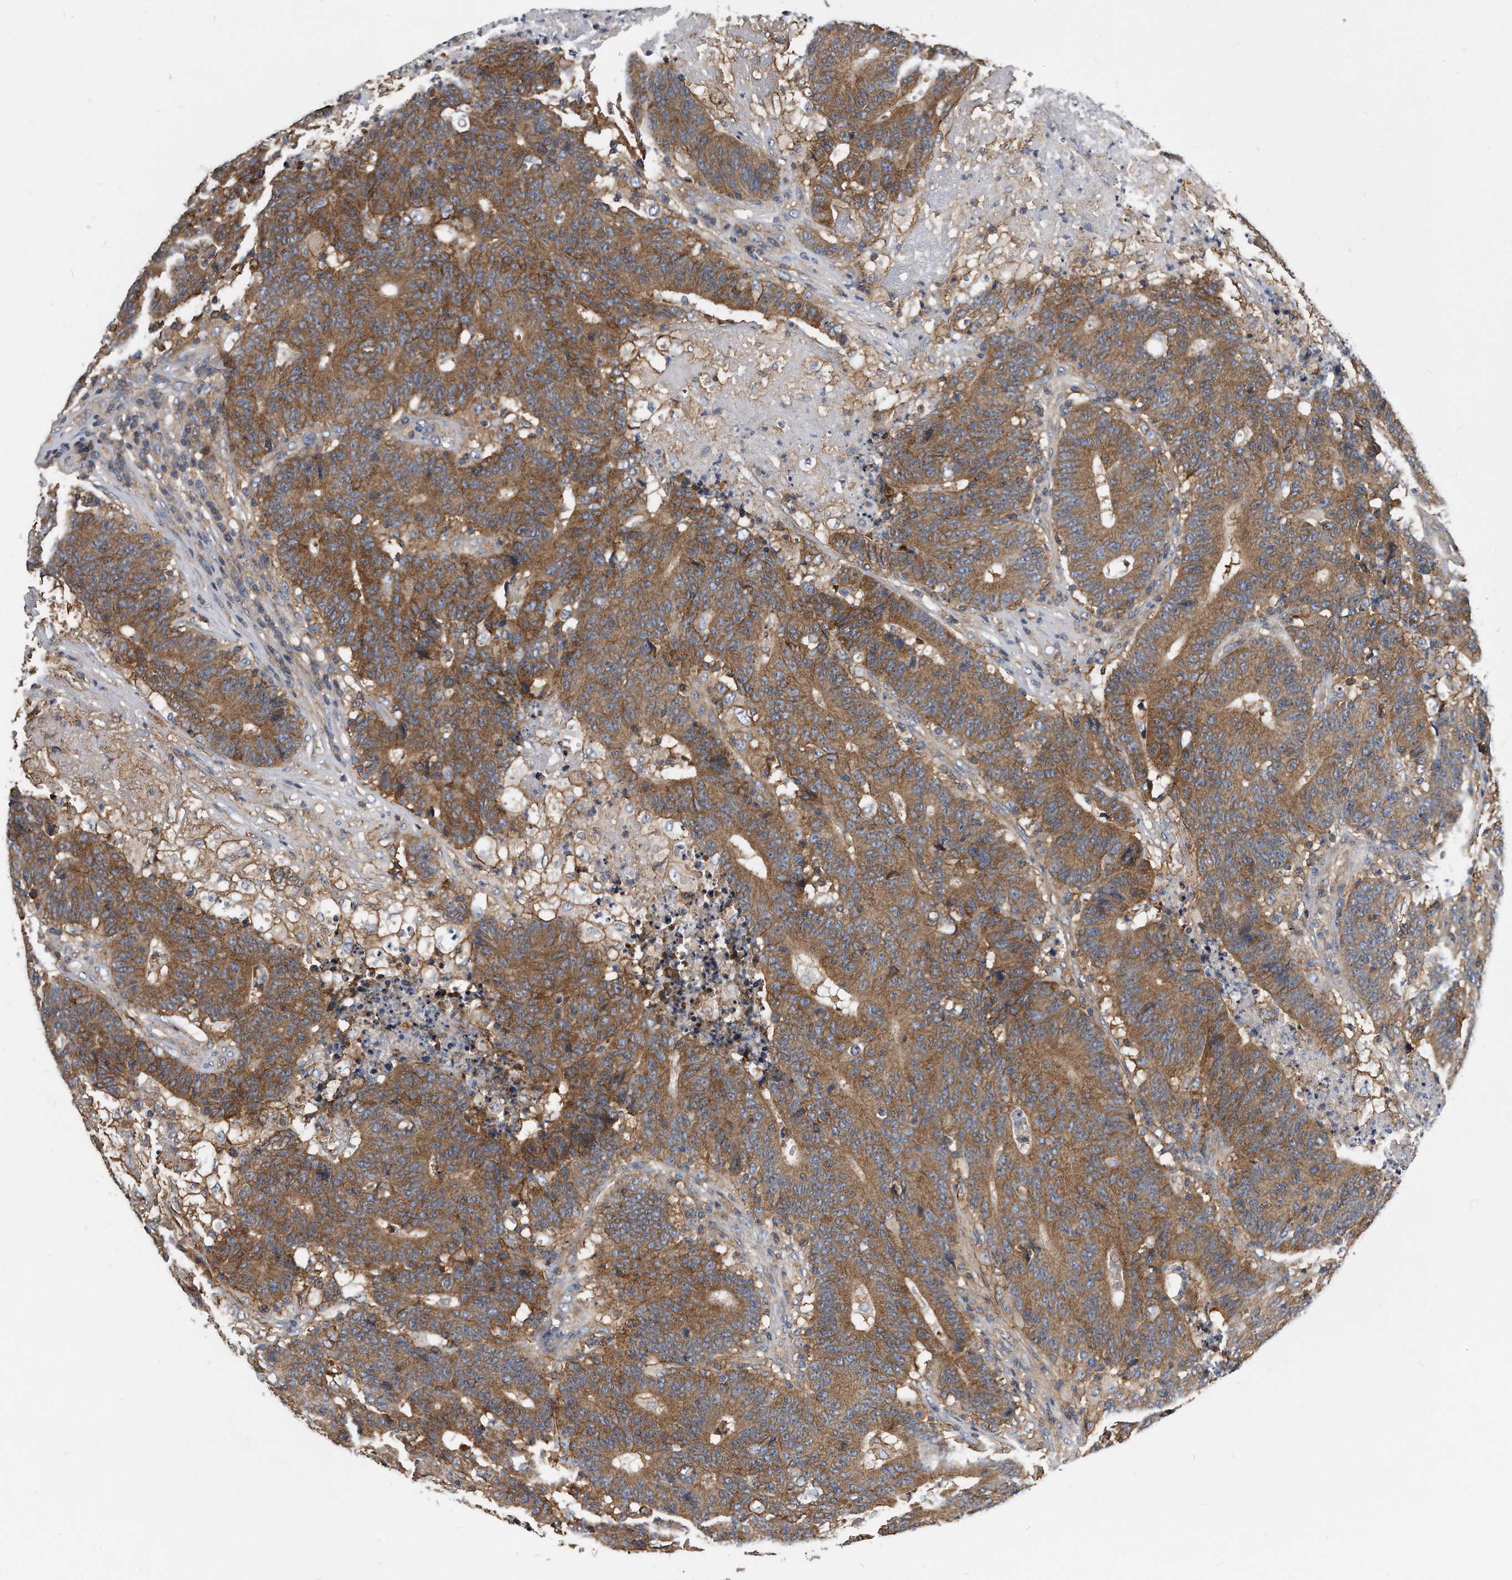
{"staining": {"intensity": "moderate", "quantity": ">75%", "location": "cytoplasmic/membranous"}, "tissue": "colorectal cancer", "cell_type": "Tumor cells", "image_type": "cancer", "snomed": [{"axis": "morphology", "description": "Normal tissue, NOS"}, {"axis": "morphology", "description": "Adenocarcinoma, NOS"}, {"axis": "topography", "description": "Colon"}], "caption": "IHC histopathology image of human colorectal adenocarcinoma stained for a protein (brown), which exhibits medium levels of moderate cytoplasmic/membranous staining in about >75% of tumor cells.", "gene": "ATG5", "patient": {"sex": "female", "age": 75}}